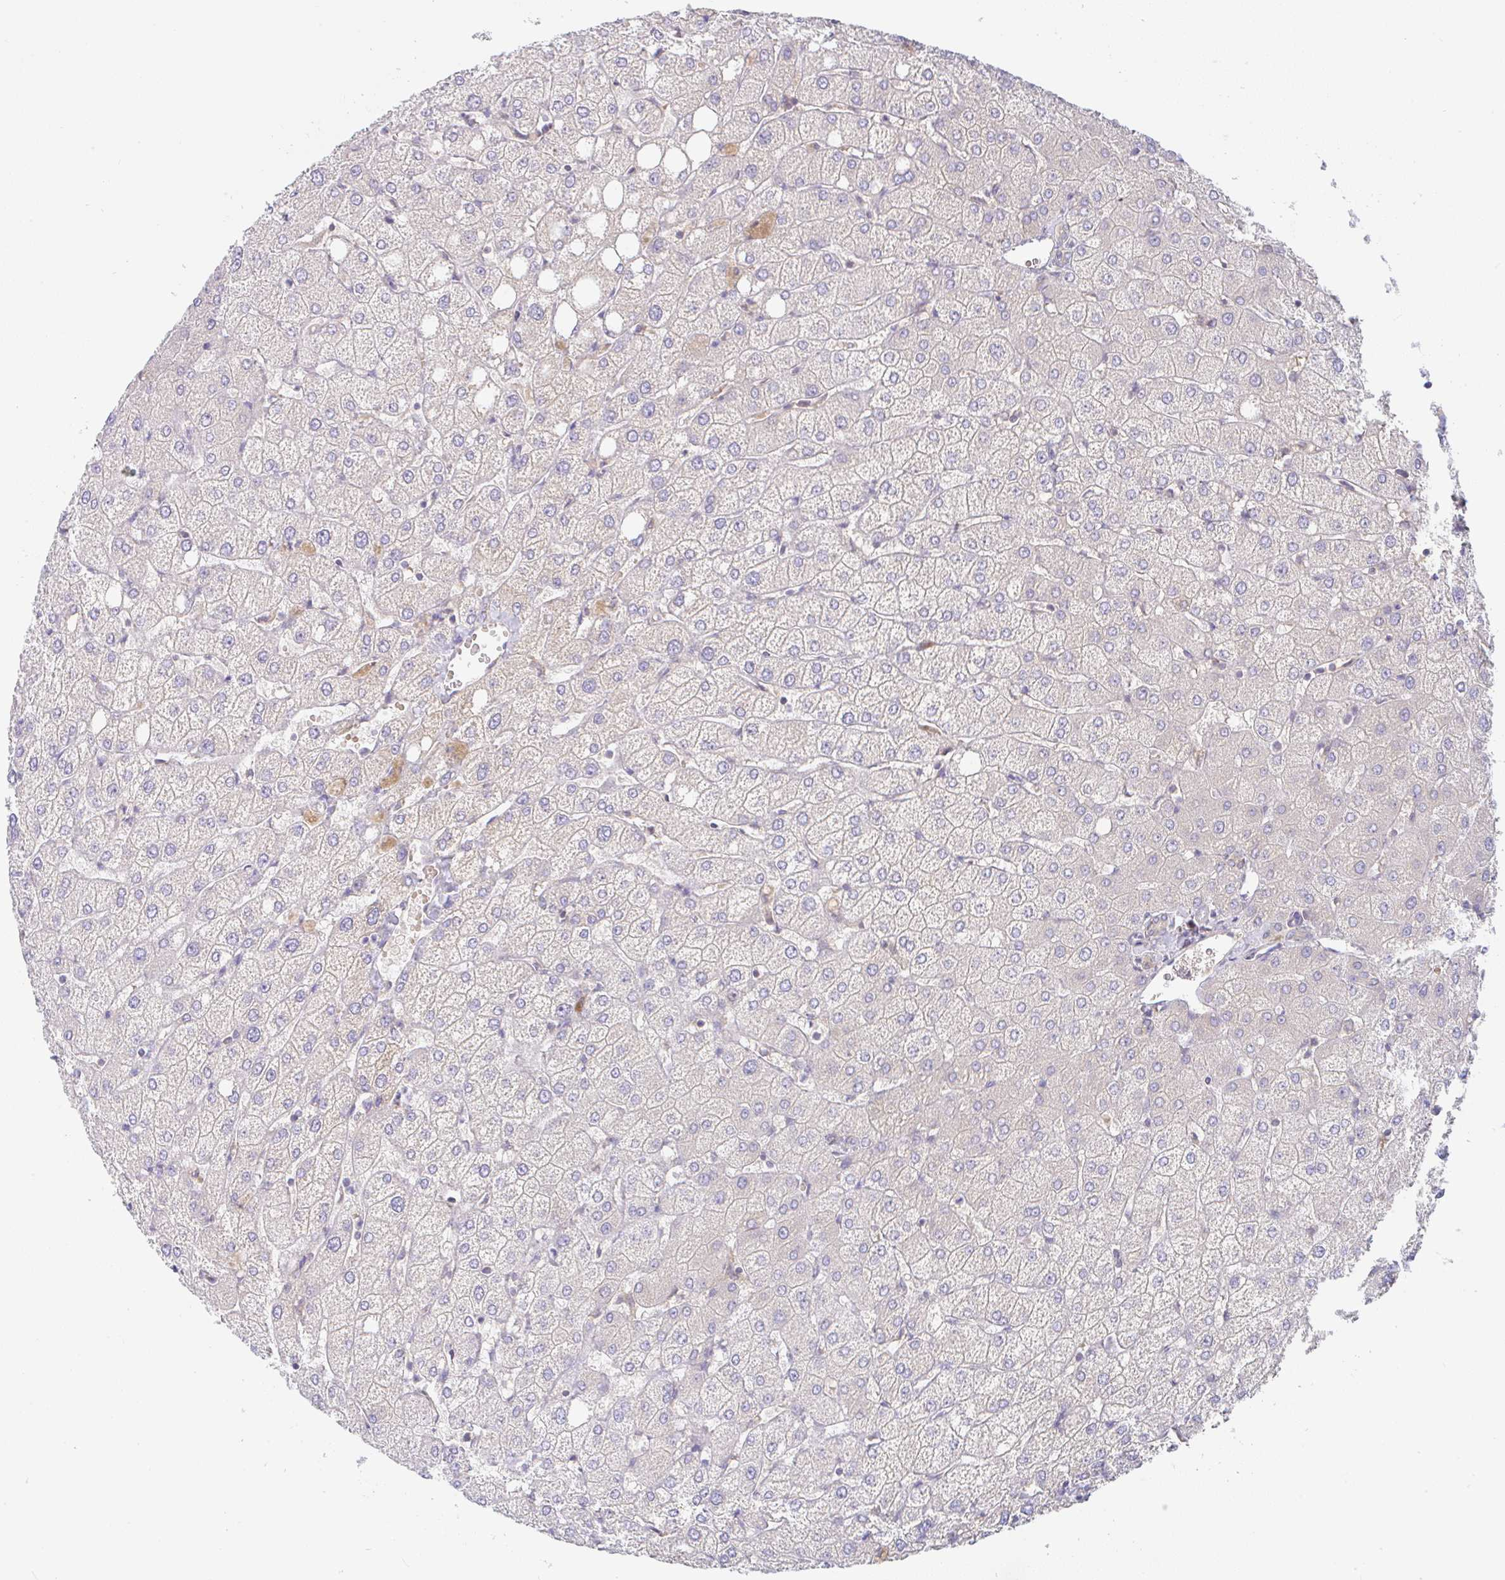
{"staining": {"intensity": "negative", "quantity": "none", "location": "none"}, "tissue": "liver", "cell_type": "Cholangiocytes", "image_type": "normal", "snomed": [{"axis": "morphology", "description": "Normal tissue, NOS"}, {"axis": "topography", "description": "Liver"}], "caption": "Cholangiocytes are negative for protein expression in benign human liver. (DAB IHC with hematoxylin counter stain).", "gene": "DERL2", "patient": {"sex": "female", "age": 54}}